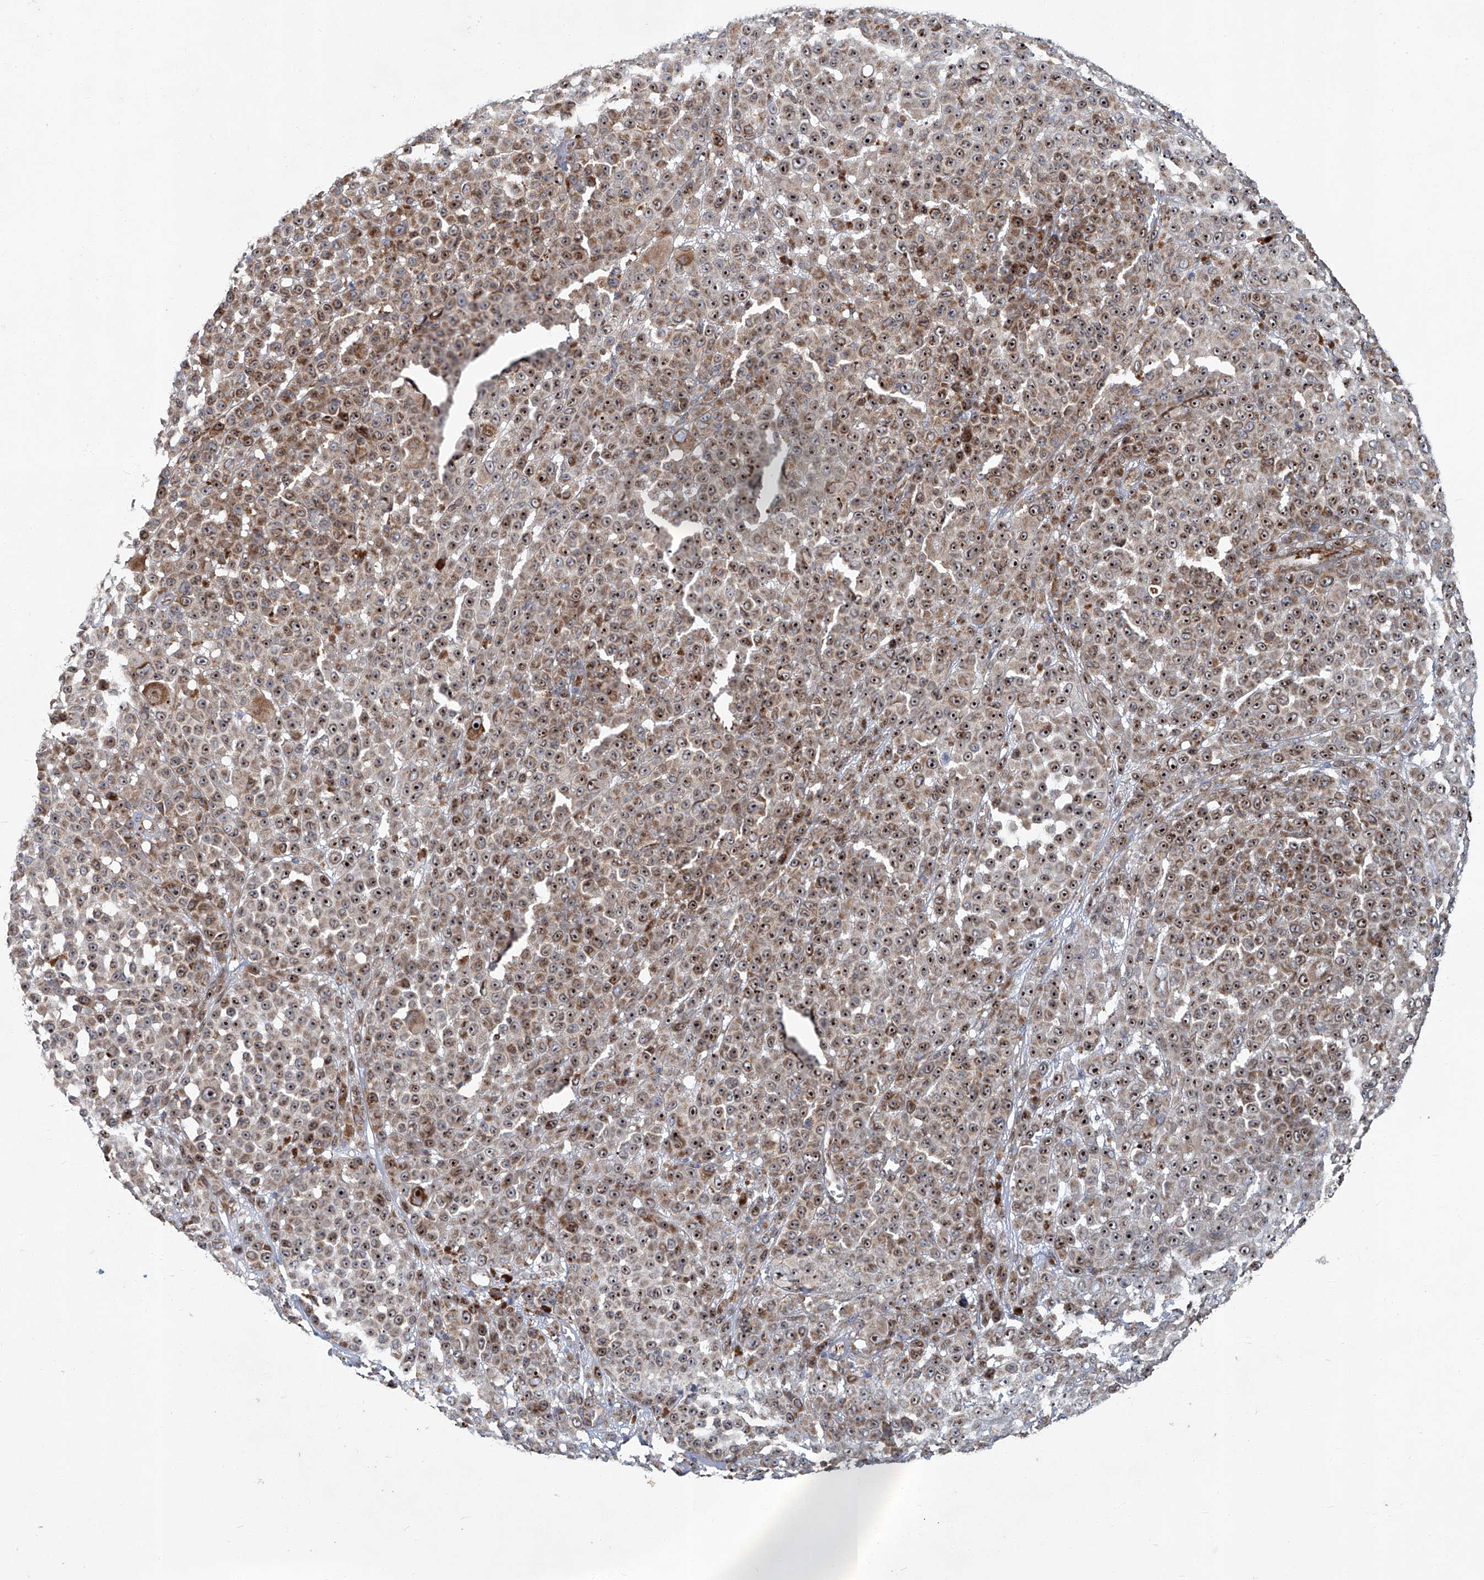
{"staining": {"intensity": "moderate", "quantity": ">75%", "location": "cytoplasmic/membranous,nuclear"}, "tissue": "melanoma", "cell_type": "Tumor cells", "image_type": "cancer", "snomed": [{"axis": "morphology", "description": "Malignant melanoma, NOS"}, {"axis": "topography", "description": "Skin"}], "caption": "Human malignant melanoma stained with a brown dye reveals moderate cytoplasmic/membranous and nuclear positive expression in approximately >75% of tumor cells.", "gene": "GPR132", "patient": {"sex": "female", "age": 94}}